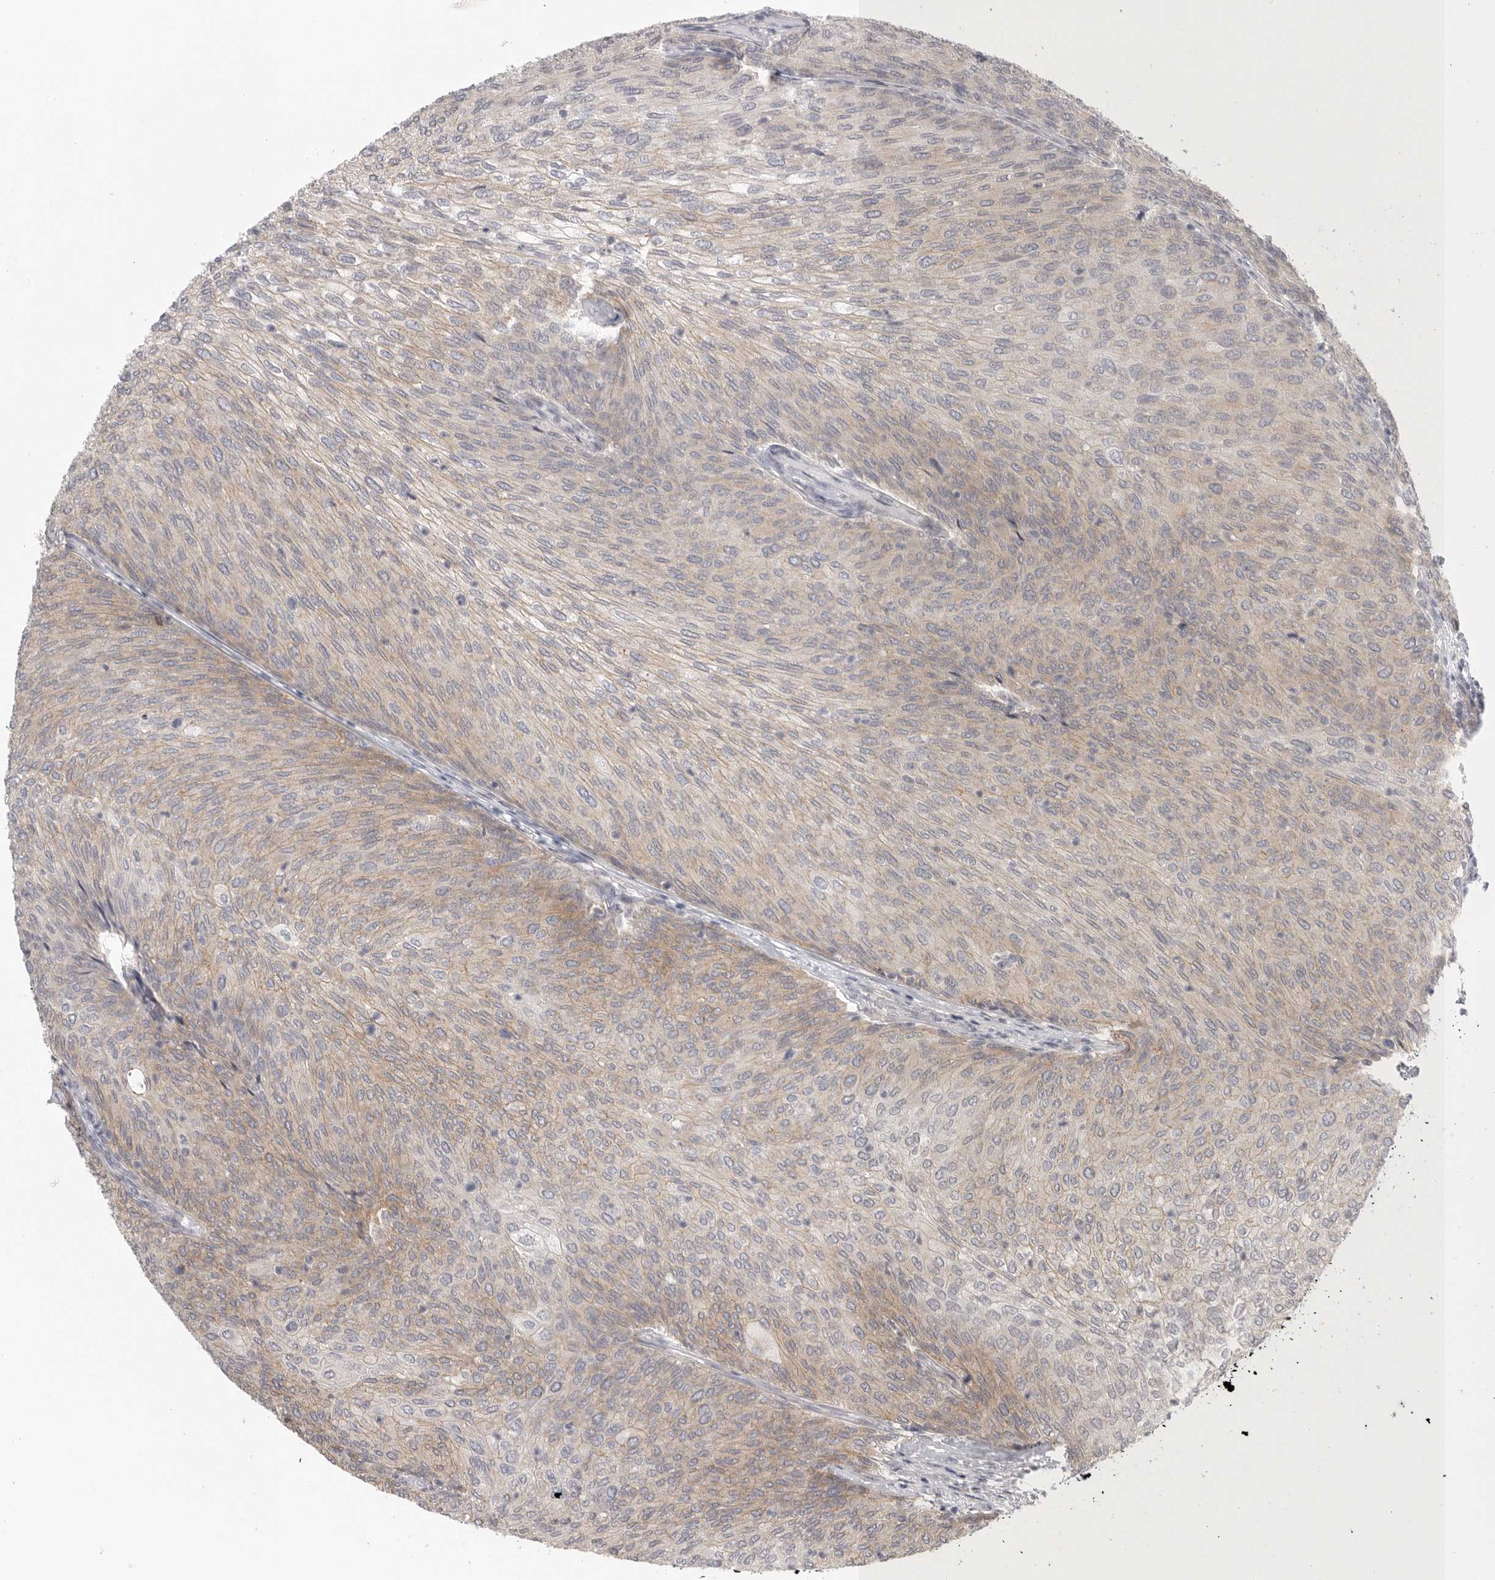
{"staining": {"intensity": "weak", "quantity": "25%-75%", "location": "cytoplasmic/membranous"}, "tissue": "urothelial cancer", "cell_type": "Tumor cells", "image_type": "cancer", "snomed": [{"axis": "morphology", "description": "Urothelial carcinoma, Low grade"}, {"axis": "topography", "description": "Urinary bladder"}], "caption": "Immunohistochemical staining of human urothelial cancer exhibits weak cytoplasmic/membranous protein expression in about 25%-75% of tumor cells.", "gene": "STAB2", "patient": {"sex": "female", "age": 79}}